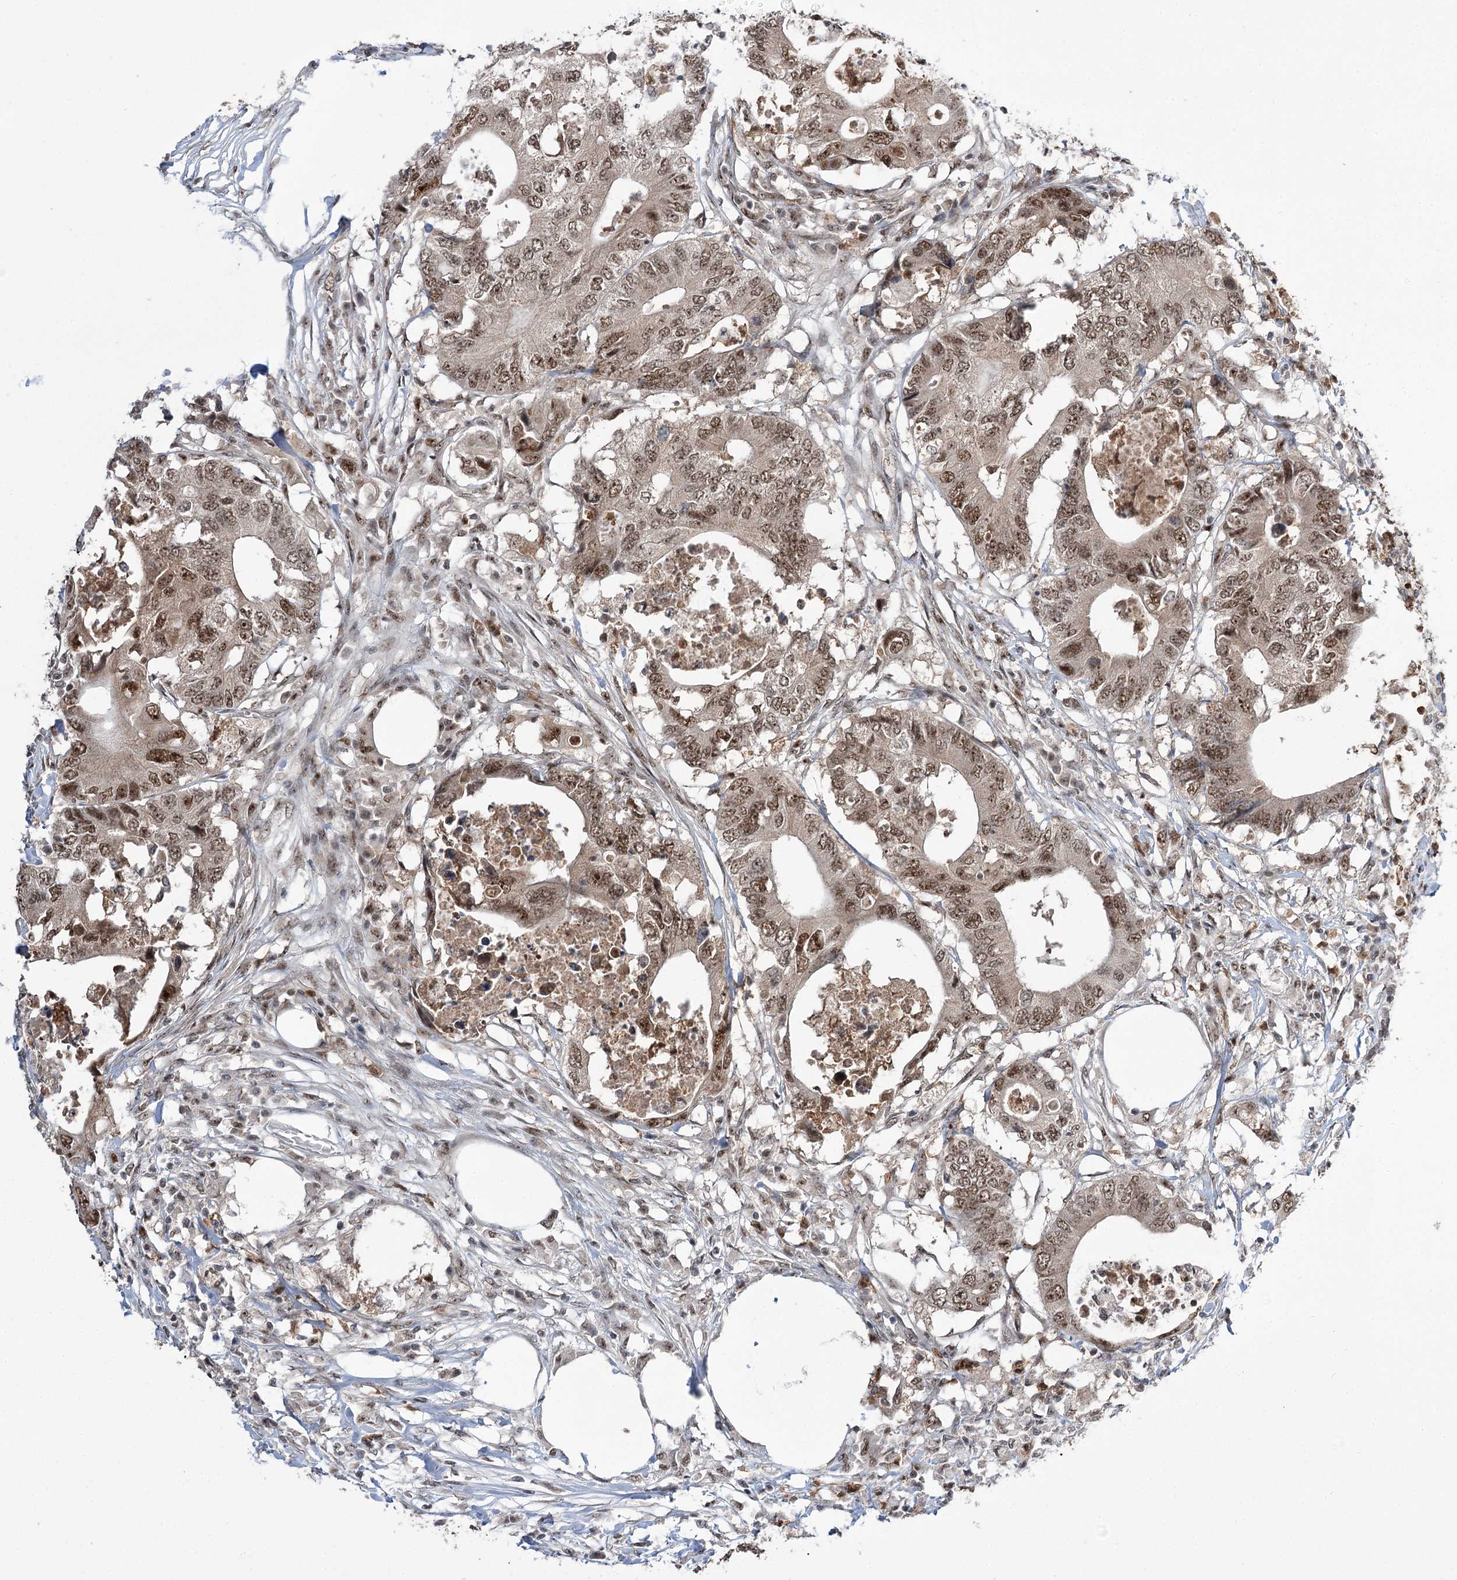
{"staining": {"intensity": "moderate", "quantity": ">75%", "location": "nuclear"}, "tissue": "colorectal cancer", "cell_type": "Tumor cells", "image_type": "cancer", "snomed": [{"axis": "morphology", "description": "Adenocarcinoma, NOS"}, {"axis": "topography", "description": "Colon"}], "caption": "Colorectal cancer (adenocarcinoma) stained with a protein marker reveals moderate staining in tumor cells.", "gene": "ERCC3", "patient": {"sex": "male", "age": 71}}